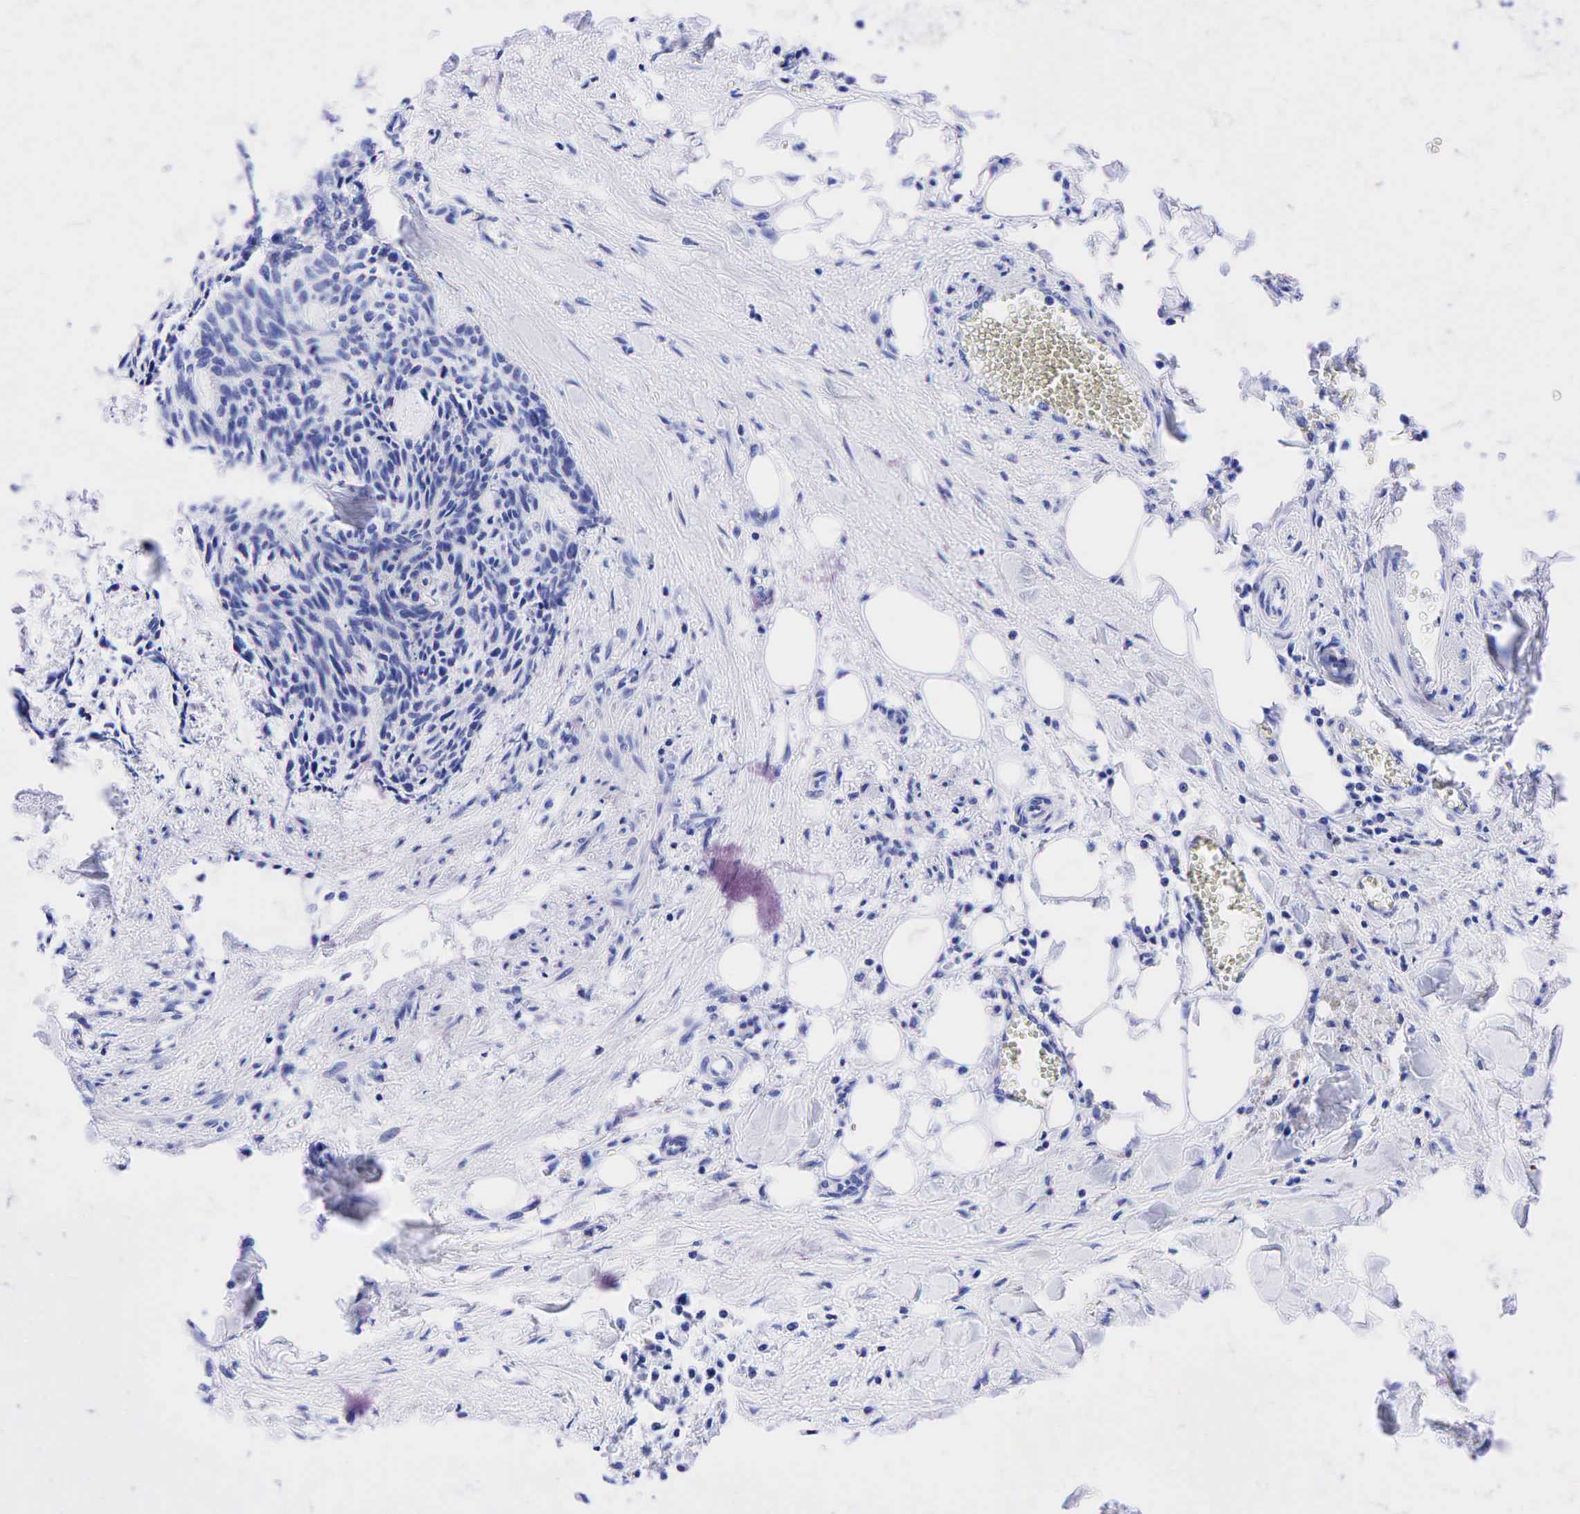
{"staining": {"intensity": "negative", "quantity": "none", "location": "none"}, "tissue": "head and neck cancer", "cell_type": "Tumor cells", "image_type": "cancer", "snomed": [{"axis": "morphology", "description": "Squamous cell carcinoma, NOS"}, {"axis": "topography", "description": "Salivary gland"}, {"axis": "topography", "description": "Head-Neck"}], "caption": "DAB immunohistochemical staining of squamous cell carcinoma (head and neck) reveals no significant positivity in tumor cells.", "gene": "KRT19", "patient": {"sex": "male", "age": 70}}